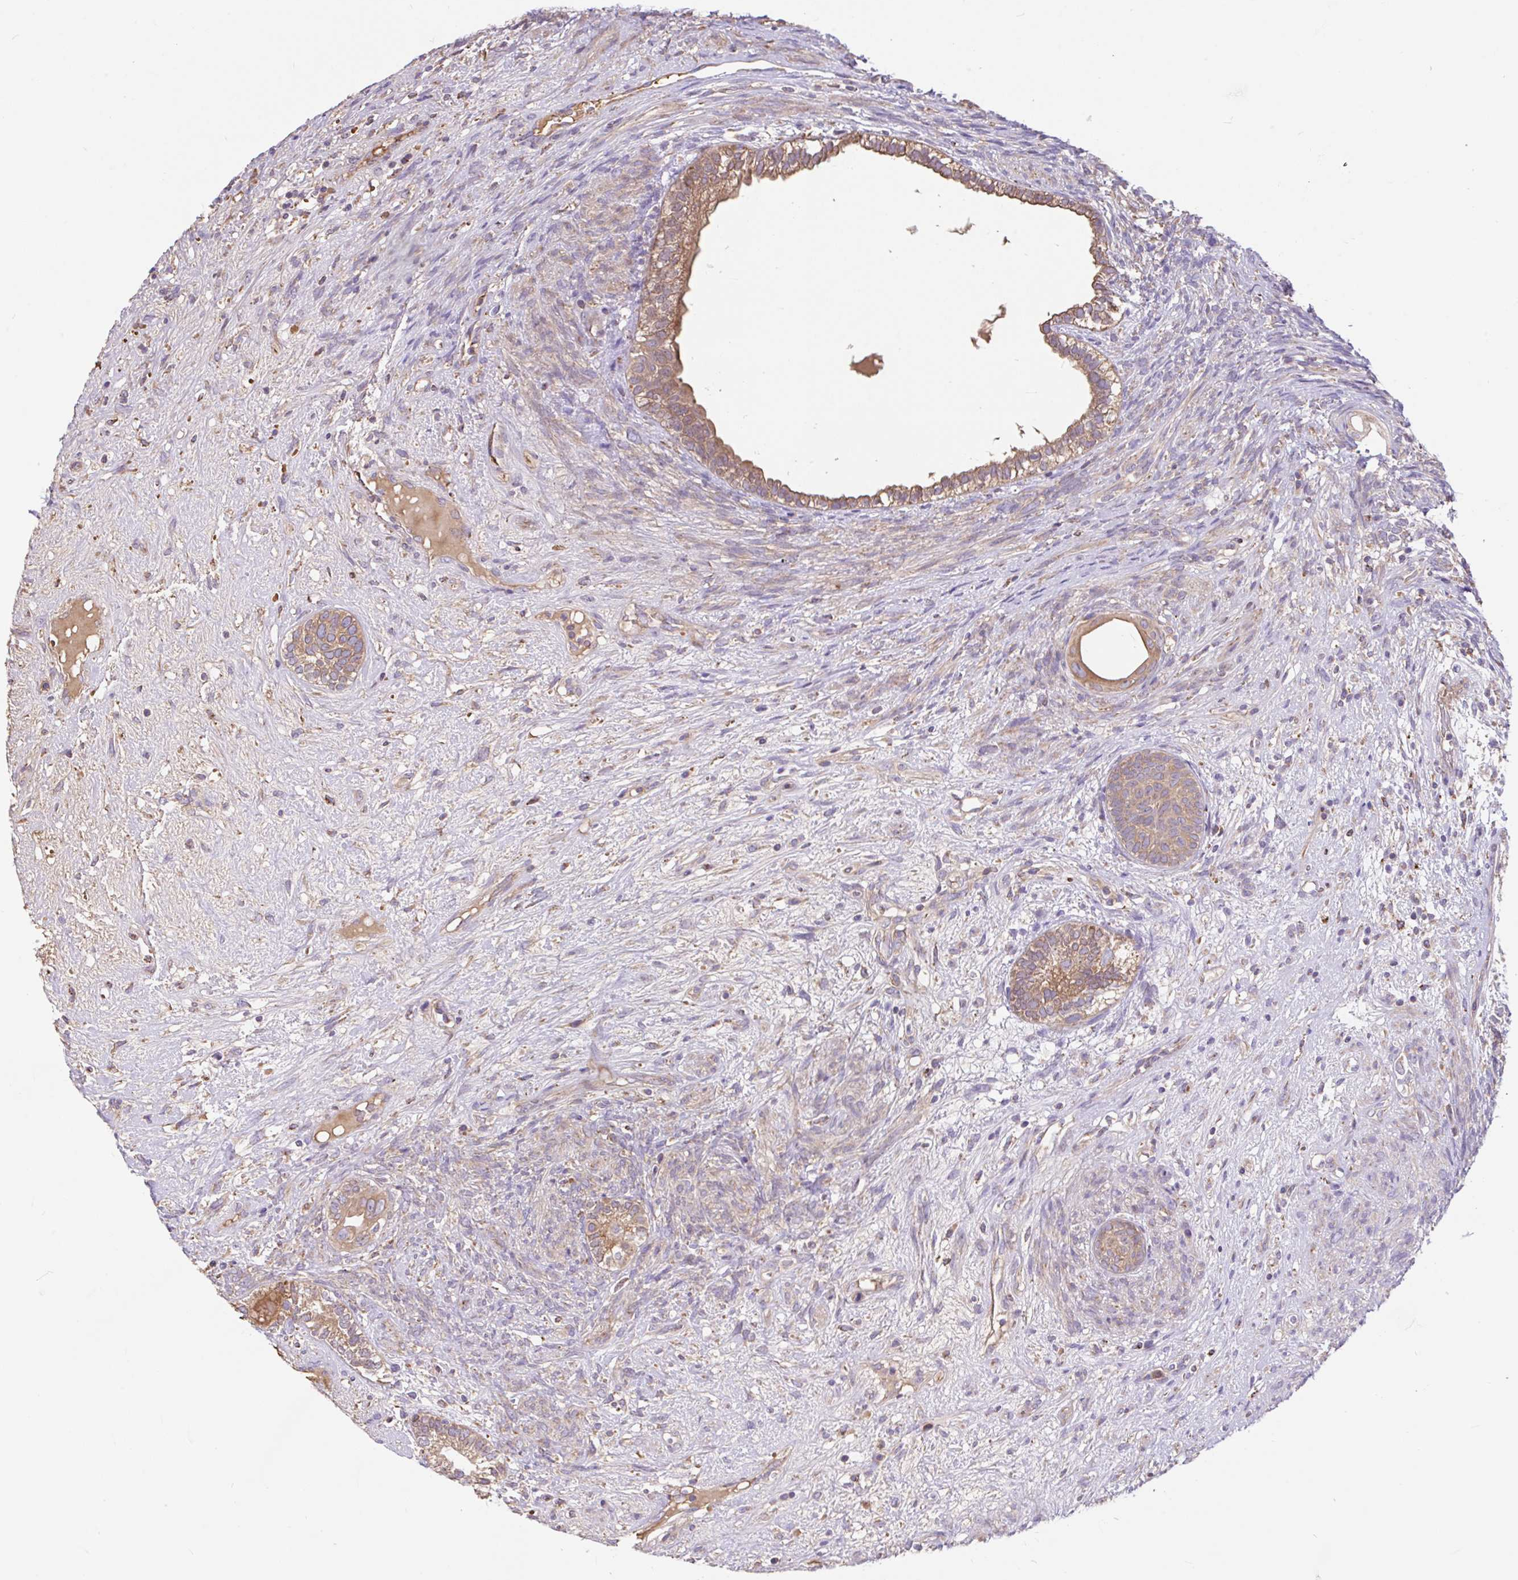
{"staining": {"intensity": "moderate", "quantity": ">75%", "location": "cytoplasmic/membranous"}, "tissue": "testis cancer", "cell_type": "Tumor cells", "image_type": "cancer", "snomed": [{"axis": "morphology", "description": "Seminoma, NOS"}, {"axis": "morphology", "description": "Carcinoma, Embryonal, NOS"}, {"axis": "topography", "description": "Testis"}], "caption": "Testis cancer stained with DAB (3,3'-diaminobenzidine) IHC reveals medium levels of moderate cytoplasmic/membranous positivity in approximately >75% of tumor cells.", "gene": "RALBP1", "patient": {"sex": "male", "age": 41}}